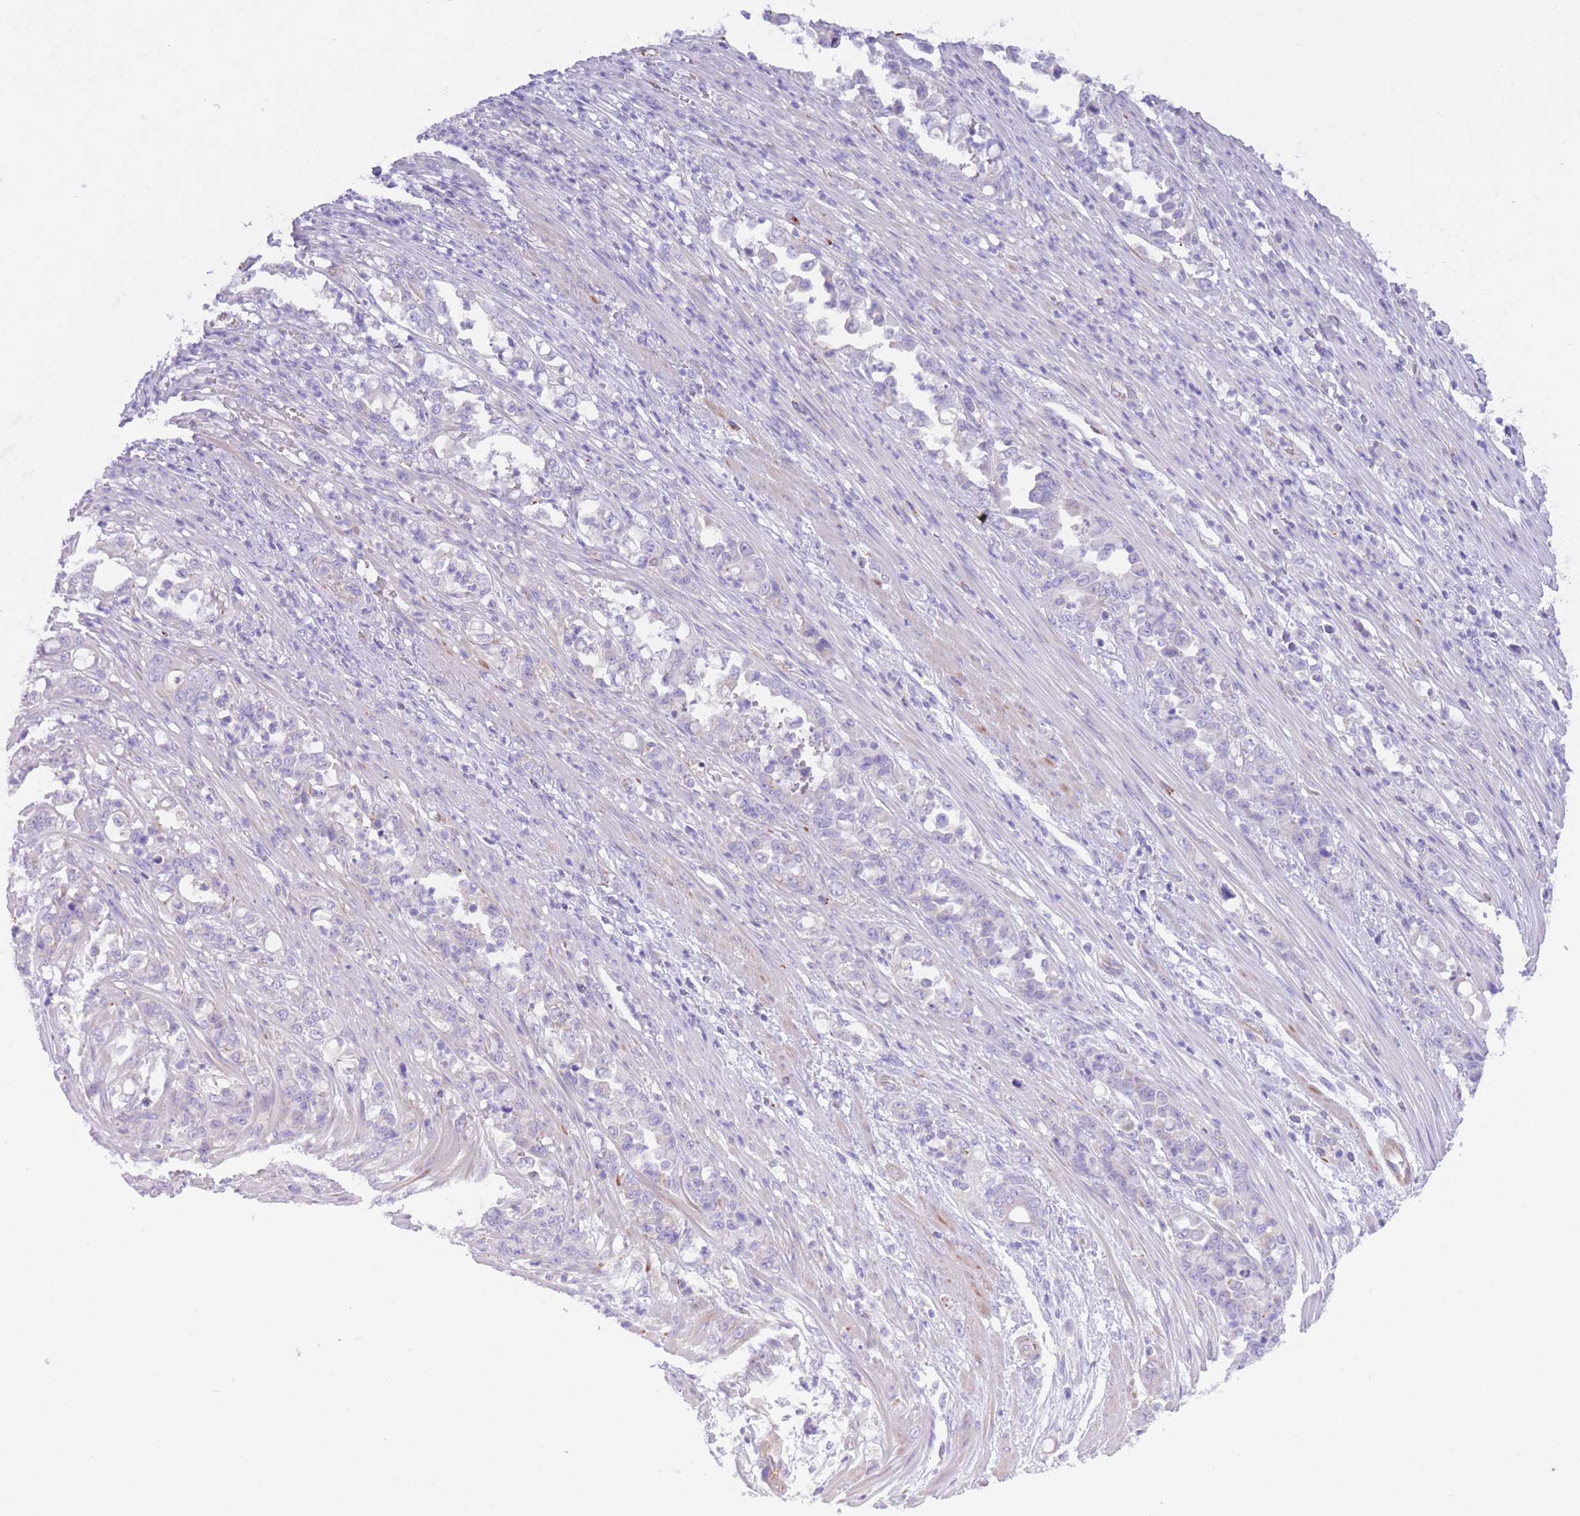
{"staining": {"intensity": "negative", "quantity": "none", "location": "none"}, "tissue": "stomach cancer", "cell_type": "Tumor cells", "image_type": "cancer", "snomed": [{"axis": "morphology", "description": "Normal tissue, NOS"}, {"axis": "morphology", "description": "Adenocarcinoma, NOS"}, {"axis": "topography", "description": "Stomach"}], "caption": "This is a histopathology image of immunohistochemistry (IHC) staining of adenocarcinoma (stomach), which shows no staining in tumor cells. (DAB IHC with hematoxylin counter stain).", "gene": "LDB3", "patient": {"sex": "female", "age": 79}}